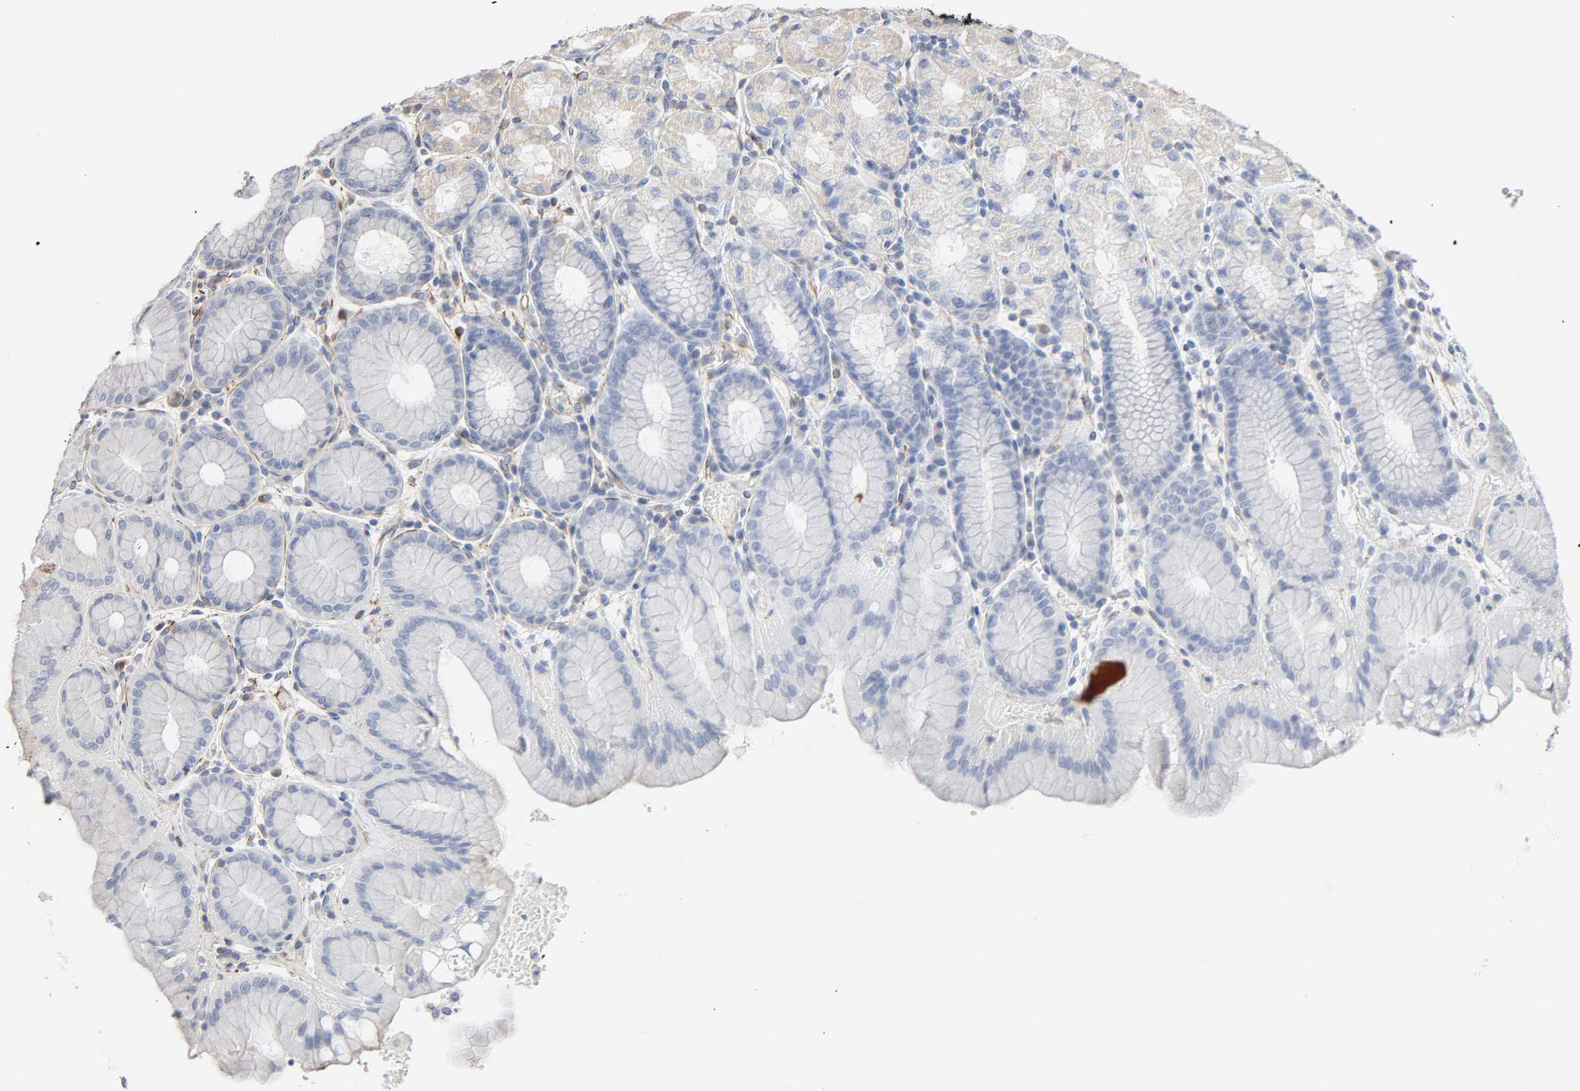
{"staining": {"intensity": "negative", "quantity": "none", "location": "none"}, "tissue": "stomach", "cell_type": "Glandular cells", "image_type": "normal", "snomed": [{"axis": "morphology", "description": "Normal tissue, NOS"}, {"axis": "topography", "description": "Stomach, upper"}, {"axis": "topography", "description": "Stomach"}], "caption": "Immunohistochemistry histopathology image of normal stomach: stomach stained with DAB exhibits no significant protein positivity in glandular cells.", "gene": "FAM118A", "patient": {"sex": "male", "age": 76}}